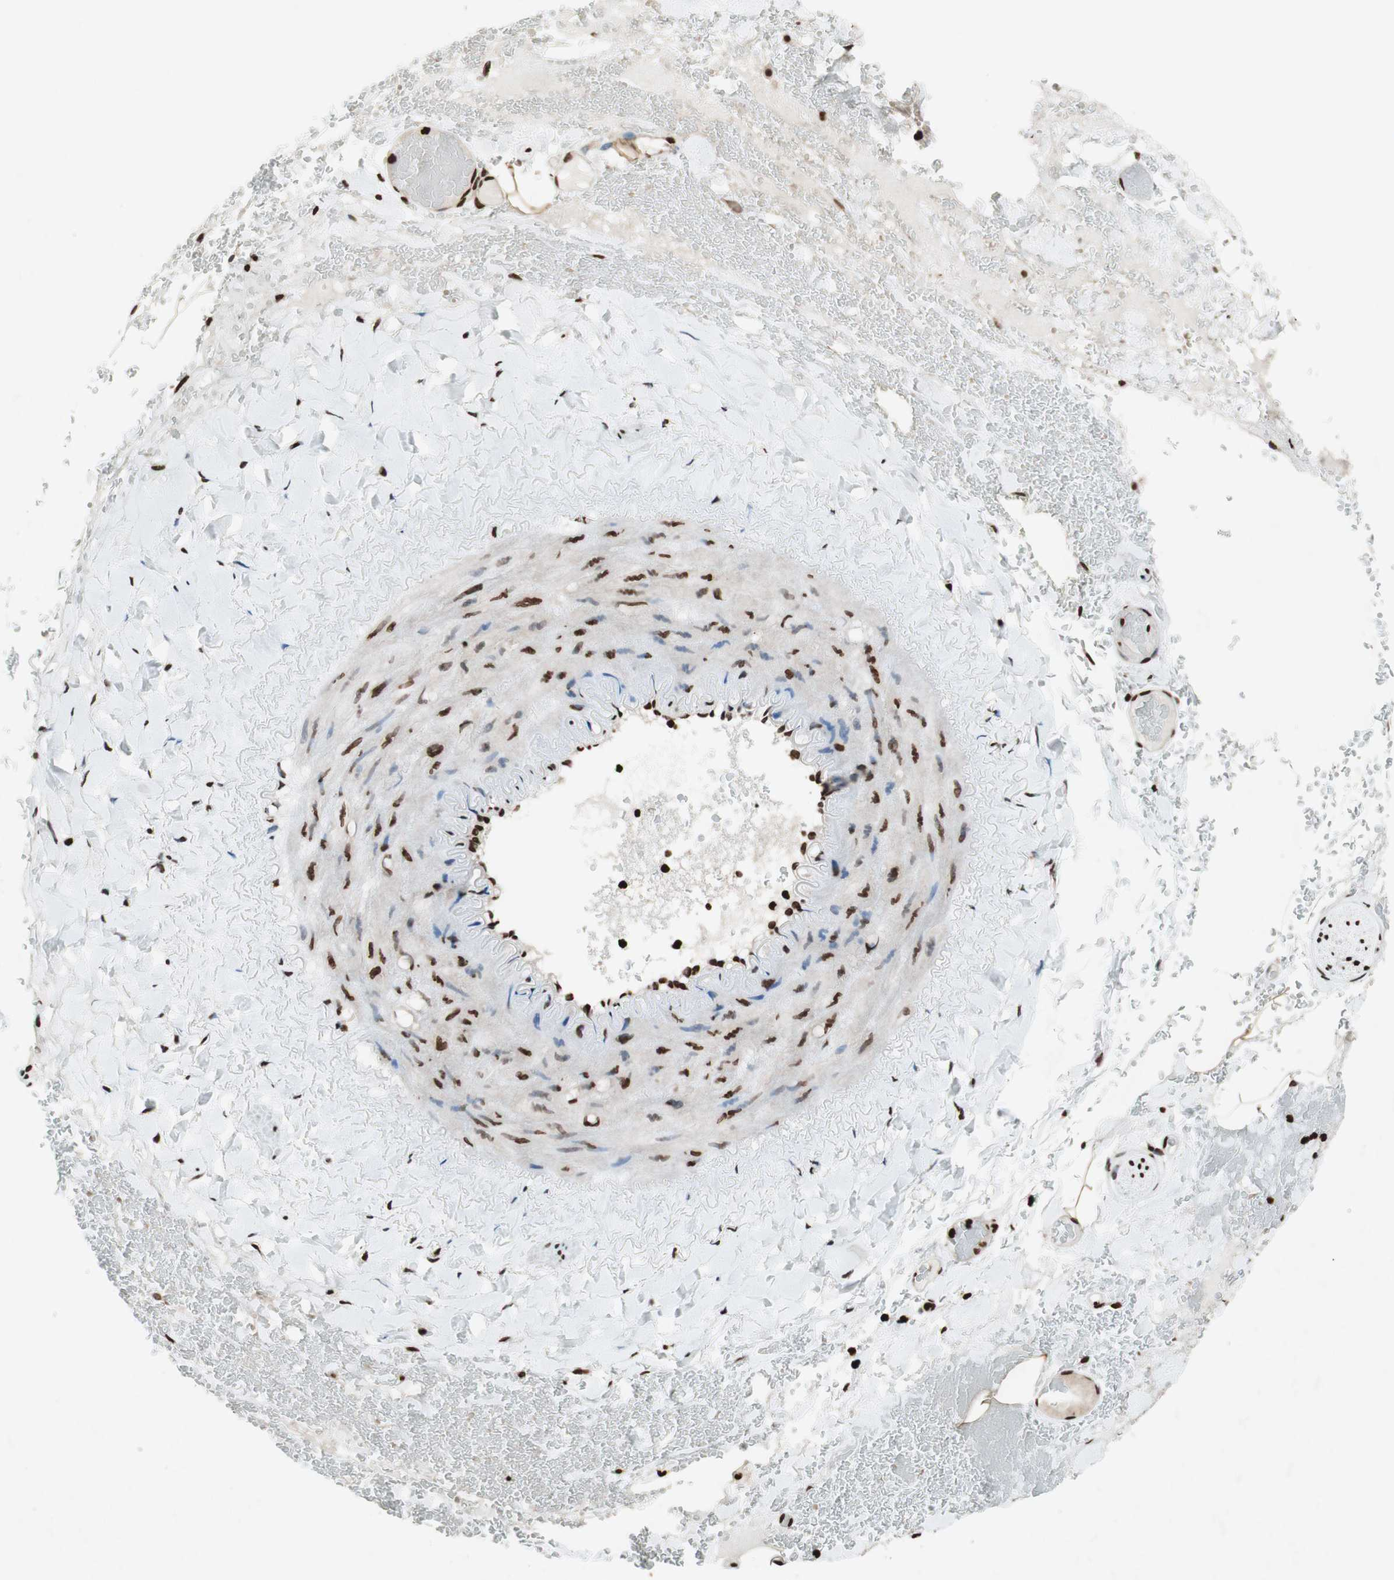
{"staining": {"intensity": "strong", "quantity": ">75%", "location": "nuclear"}, "tissue": "adipose tissue", "cell_type": "Adipocytes", "image_type": "normal", "snomed": [{"axis": "morphology", "description": "Normal tissue, NOS"}, {"axis": "topography", "description": "Peripheral nerve tissue"}], "caption": "Immunohistochemical staining of normal adipose tissue demonstrates >75% levels of strong nuclear protein expression in about >75% of adipocytes. (DAB = brown stain, brightfield microscopy at high magnification).", "gene": "NCOA3", "patient": {"sex": "male", "age": 70}}